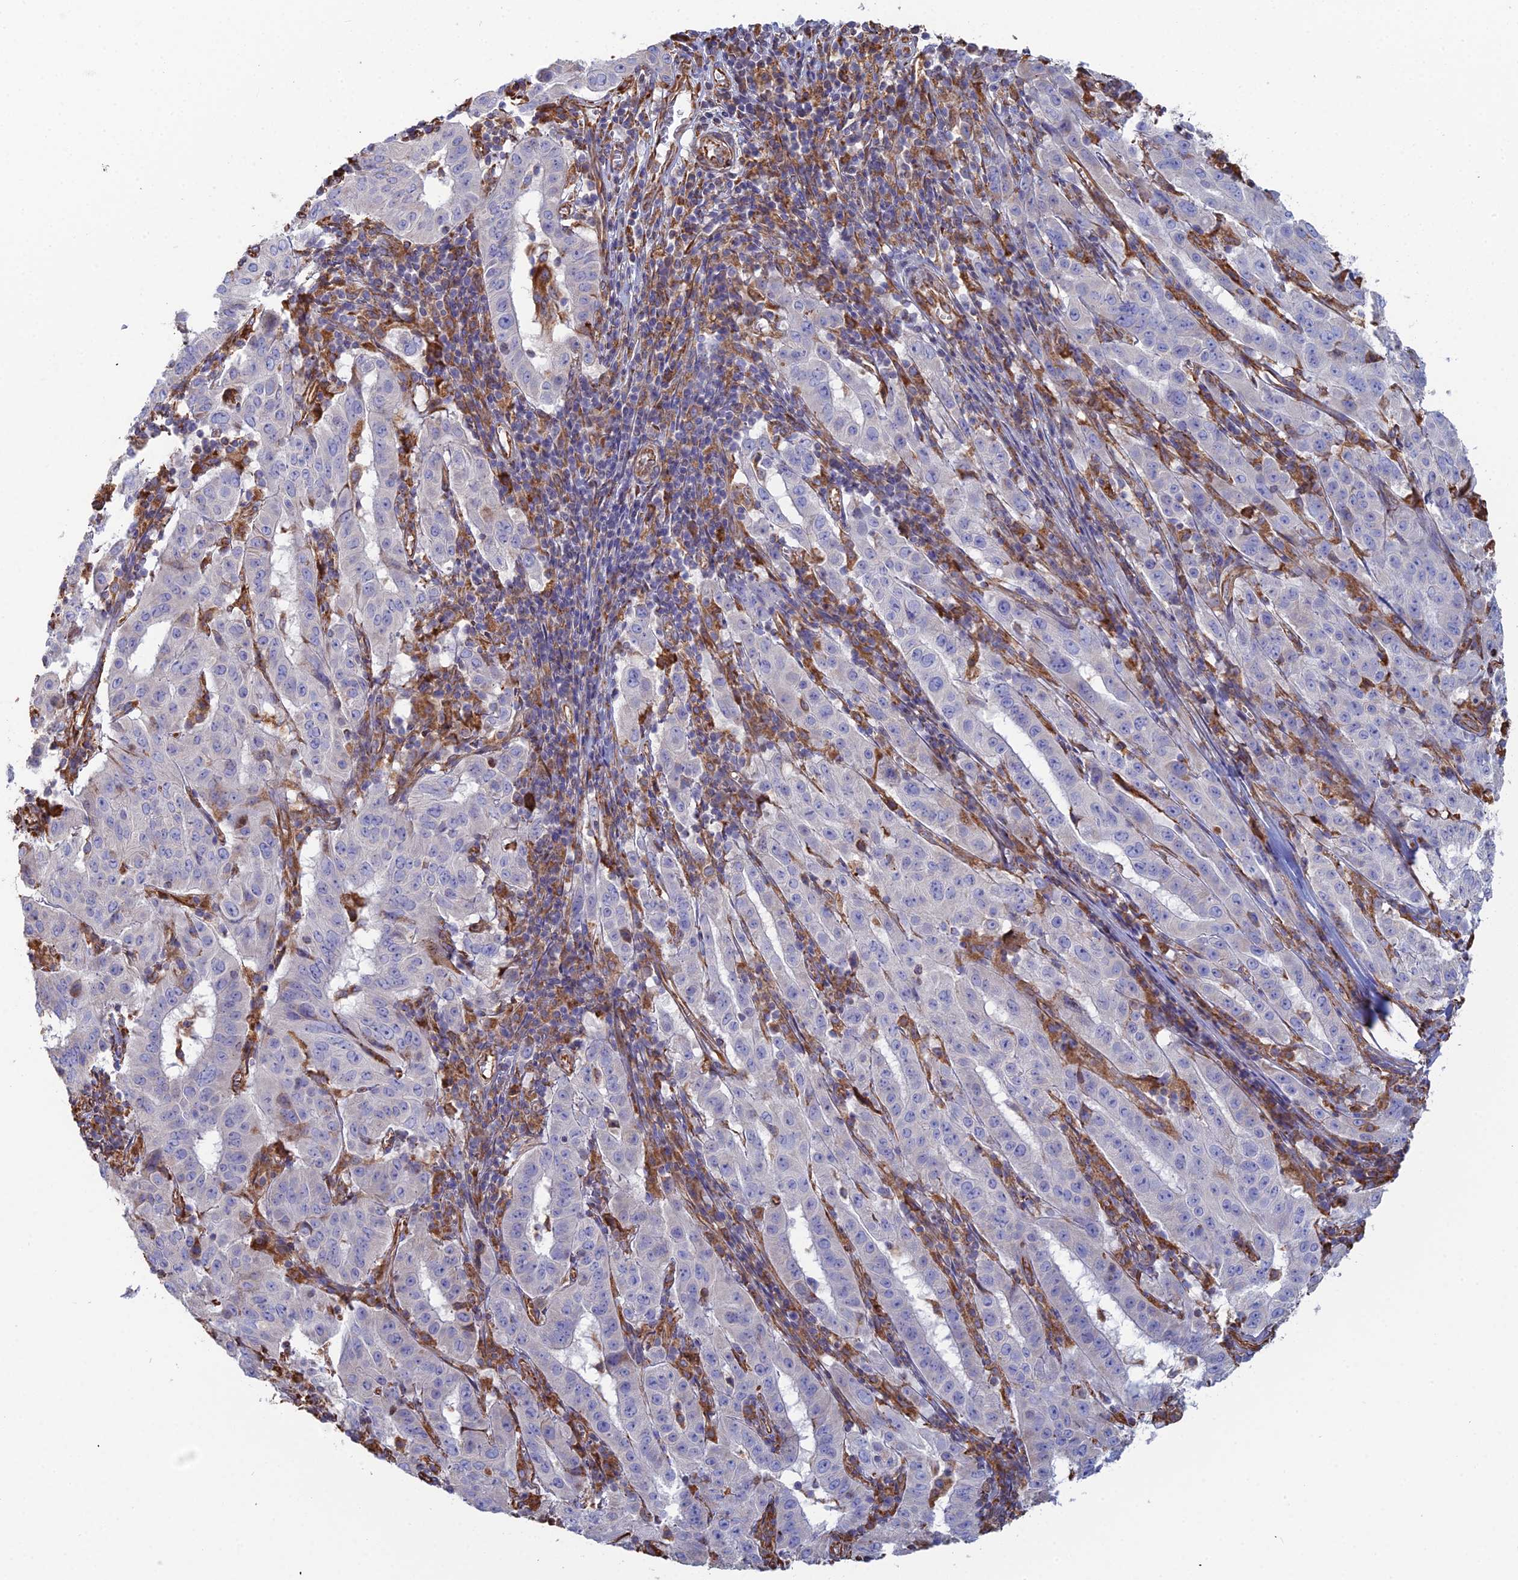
{"staining": {"intensity": "negative", "quantity": "none", "location": "none"}, "tissue": "pancreatic cancer", "cell_type": "Tumor cells", "image_type": "cancer", "snomed": [{"axis": "morphology", "description": "Adenocarcinoma, NOS"}, {"axis": "topography", "description": "Pancreas"}], "caption": "Image shows no protein expression in tumor cells of pancreatic cancer (adenocarcinoma) tissue. (DAB immunohistochemistry with hematoxylin counter stain).", "gene": "CLVS2", "patient": {"sex": "male", "age": 63}}